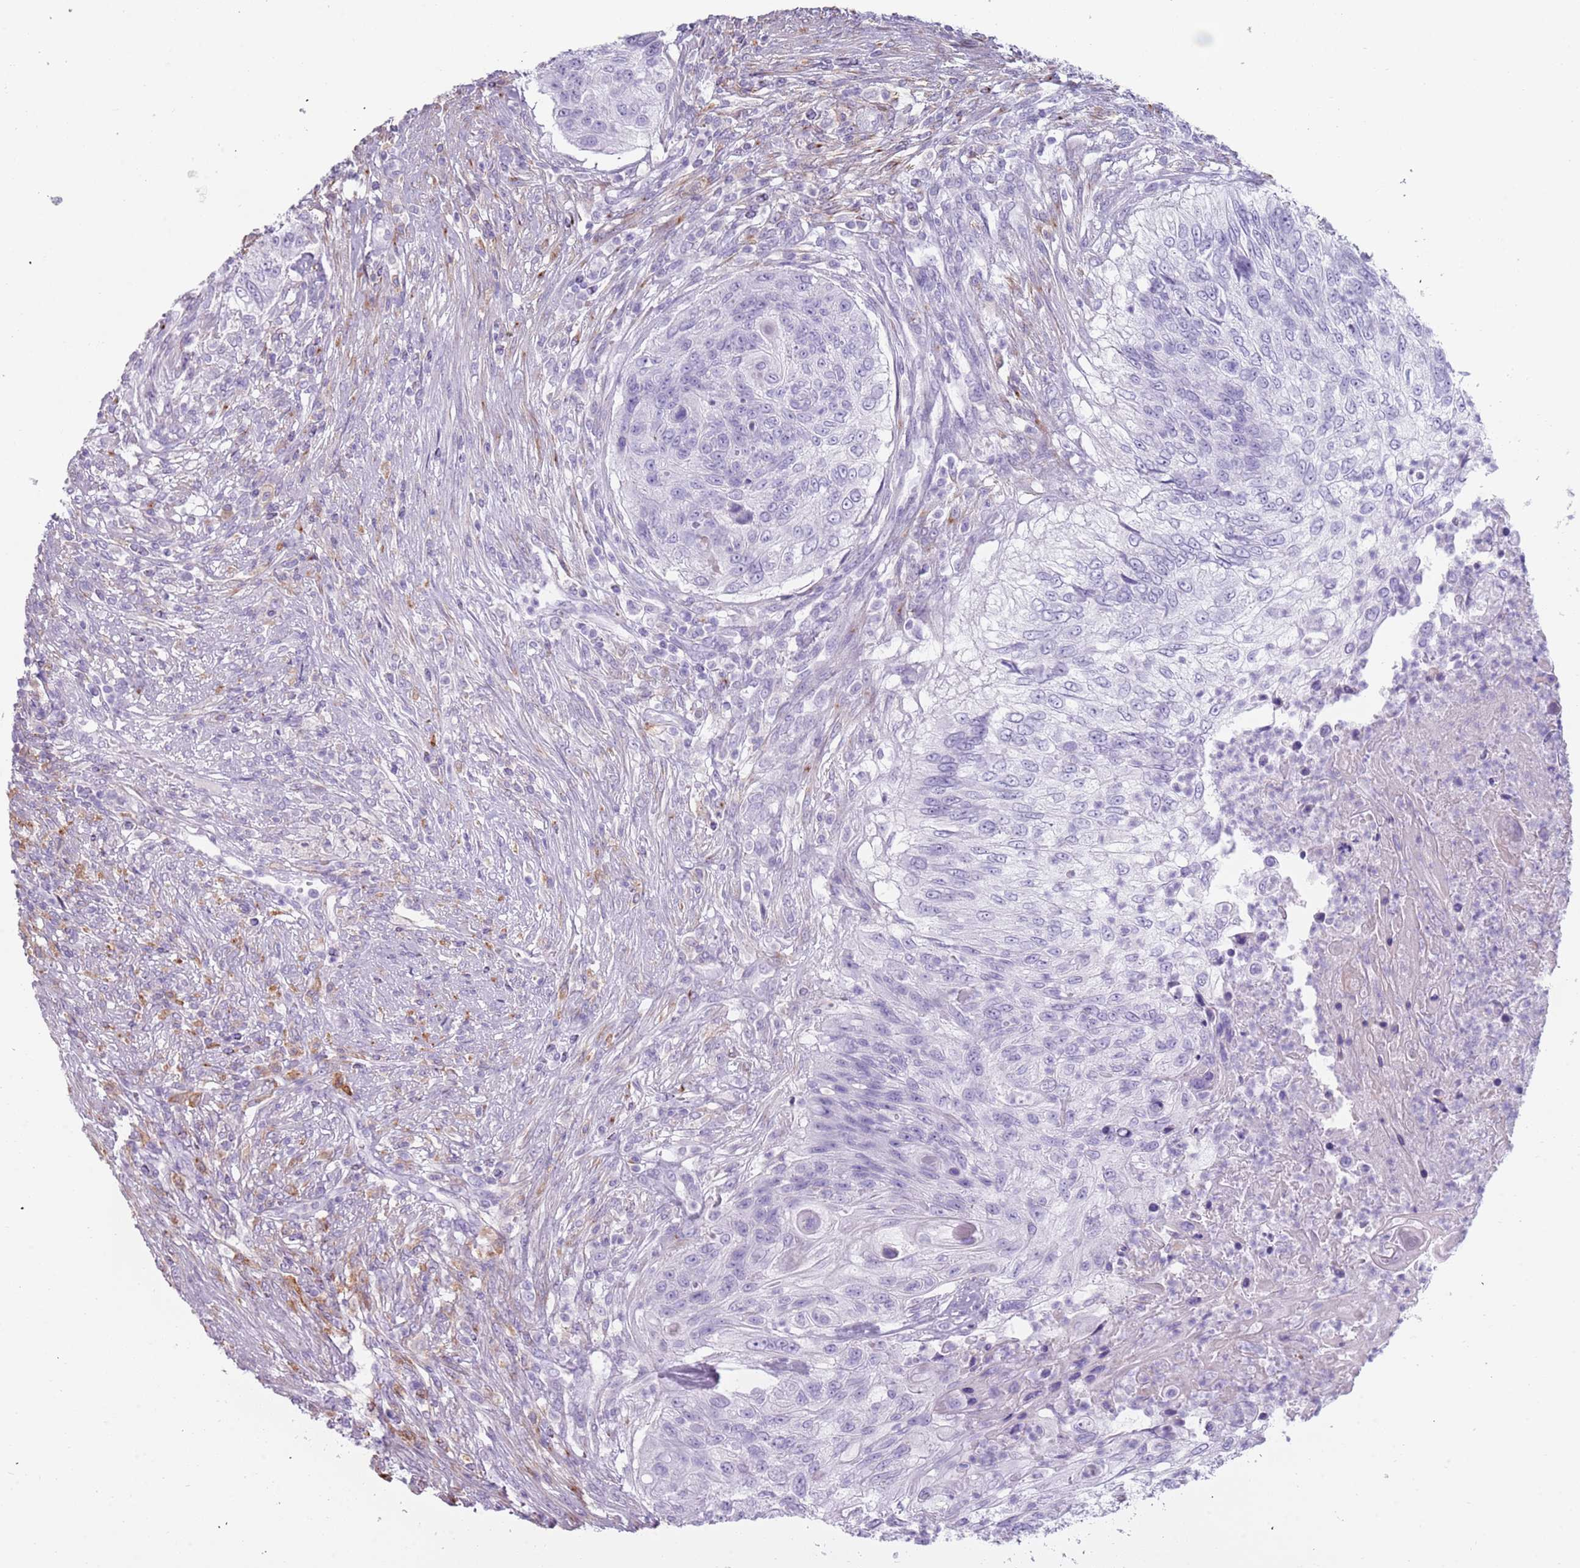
{"staining": {"intensity": "negative", "quantity": "none", "location": "none"}, "tissue": "urothelial cancer", "cell_type": "Tumor cells", "image_type": "cancer", "snomed": [{"axis": "morphology", "description": "Urothelial carcinoma, High grade"}, {"axis": "topography", "description": "Urinary bladder"}], "caption": "Human urothelial cancer stained for a protein using immunohistochemistry (IHC) exhibits no staining in tumor cells.", "gene": "COLEC12", "patient": {"sex": "female", "age": 60}}